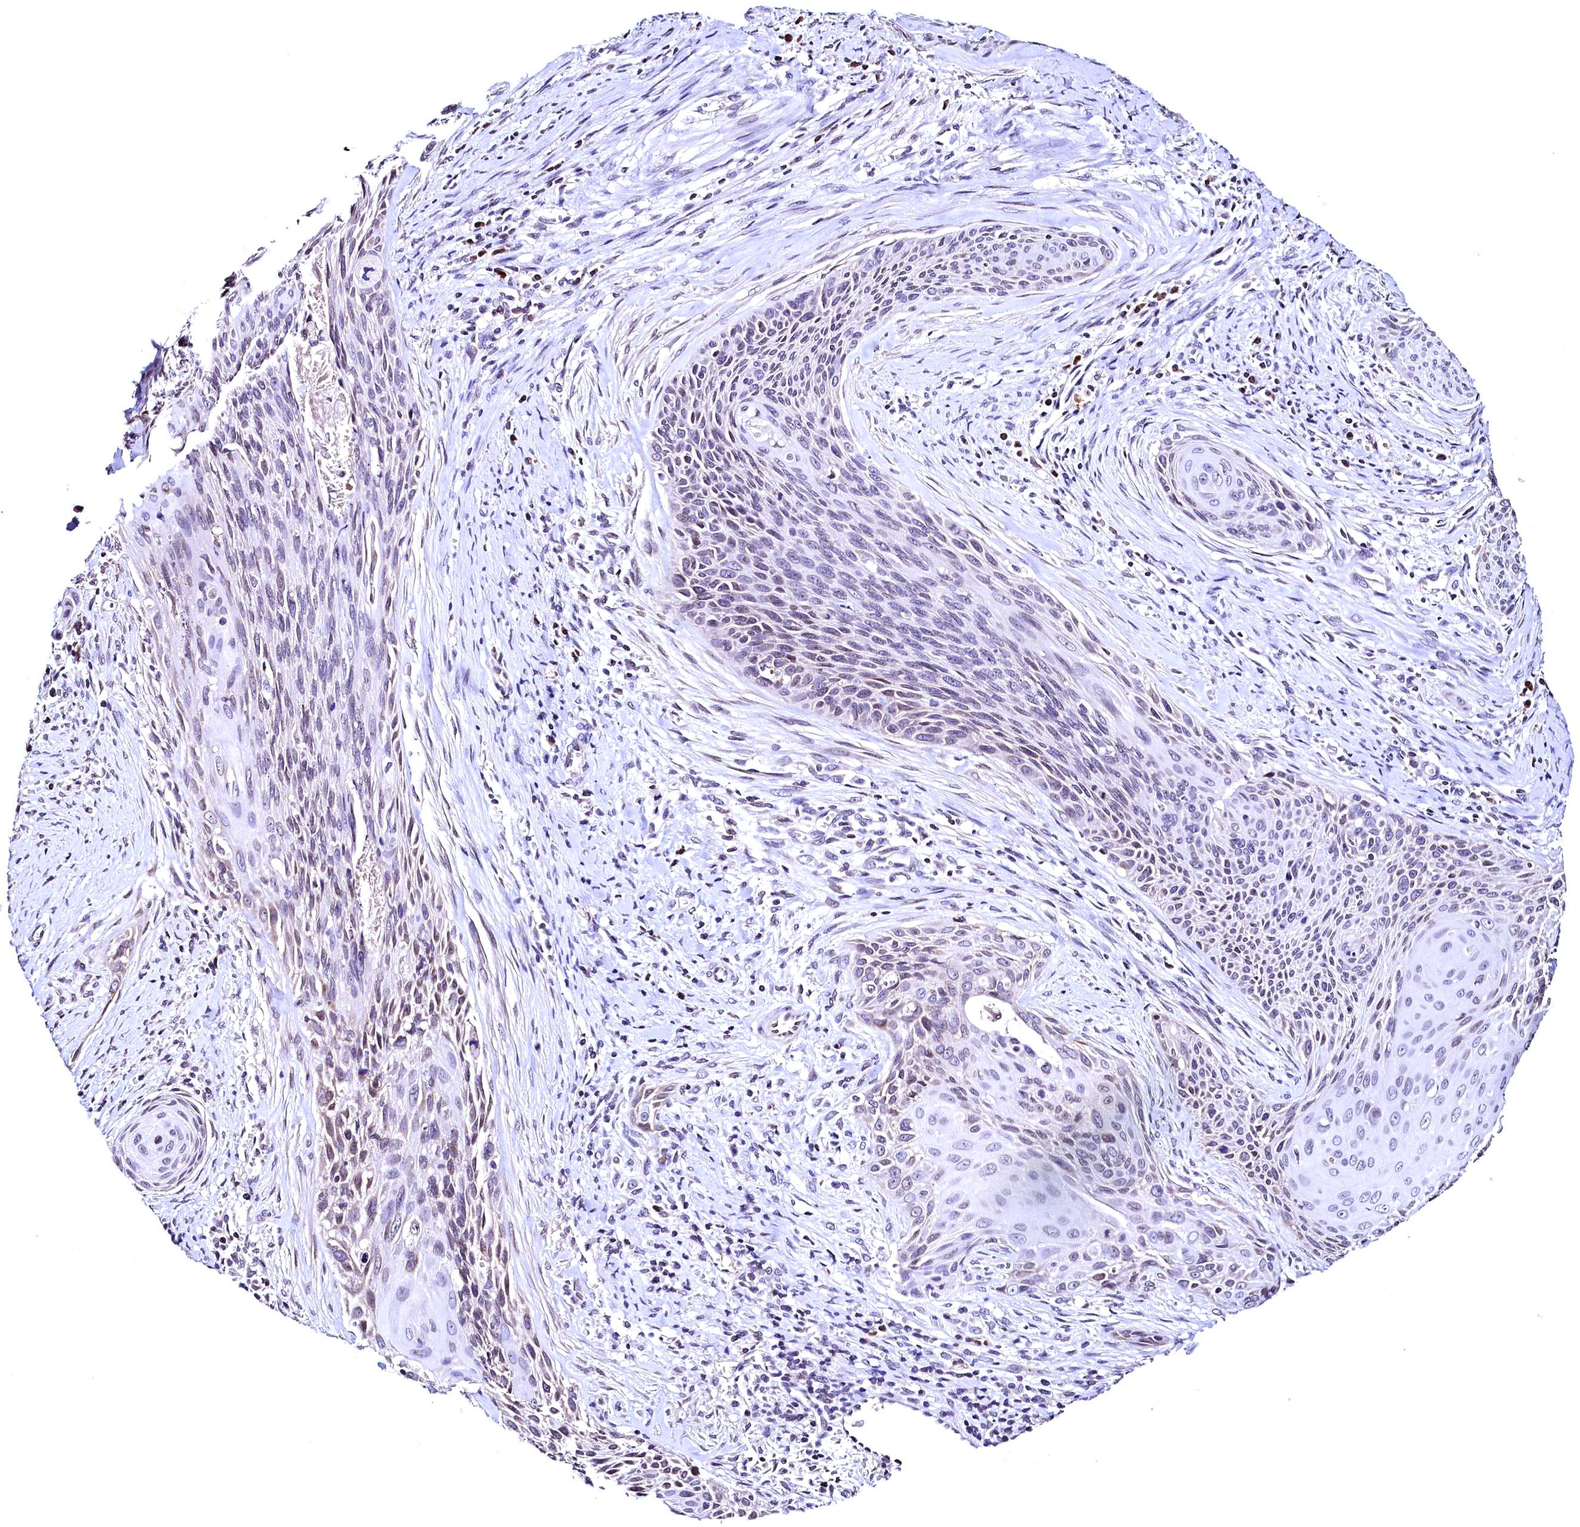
{"staining": {"intensity": "weak", "quantity": "<25%", "location": "cytoplasmic/membranous"}, "tissue": "cervical cancer", "cell_type": "Tumor cells", "image_type": "cancer", "snomed": [{"axis": "morphology", "description": "Squamous cell carcinoma, NOS"}, {"axis": "topography", "description": "Cervix"}], "caption": "A photomicrograph of squamous cell carcinoma (cervical) stained for a protein exhibits no brown staining in tumor cells.", "gene": "HAND1", "patient": {"sex": "female", "age": 55}}